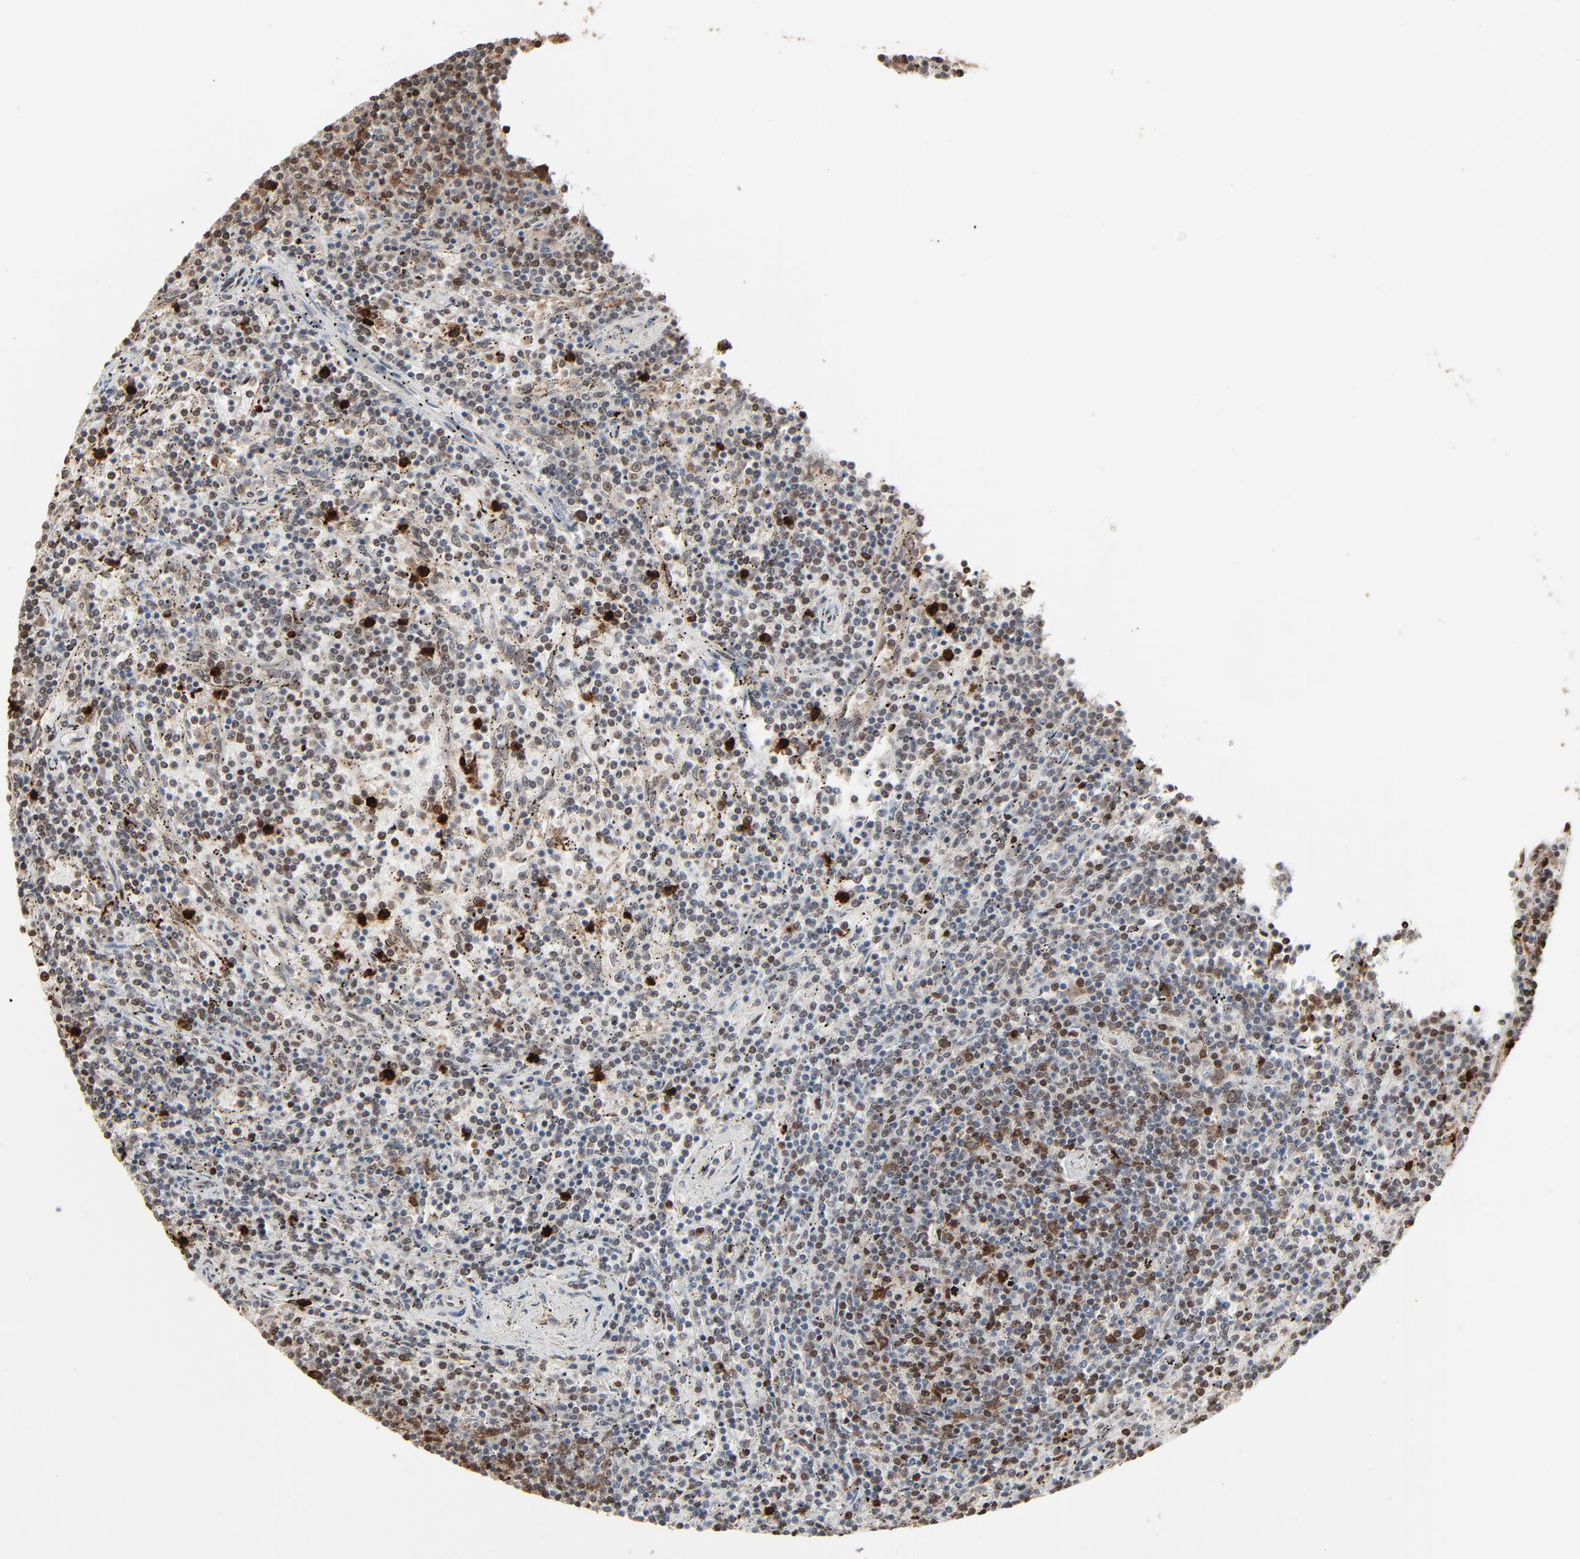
{"staining": {"intensity": "moderate", "quantity": "25%-75%", "location": "cytoplasmic/membranous,nuclear"}, "tissue": "lymphoma", "cell_type": "Tumor cells", "image_type": "cancer", "snomed": [{"axis": "morphology", "description": "Malignant lymphoma, non-Hodgkin's type, Low grade"}, {"axis": "topography", "description": "Spleen"}], "caption": "Moderate cytoplasmic/membranous and nuclear staining is appreciated in about 25%-75% of tumor cells in low-grade malignant lymphoma, non-Hodgkin's type.", "gene": "MEIS2", "patient": {"sex": "female", "age": 50}}